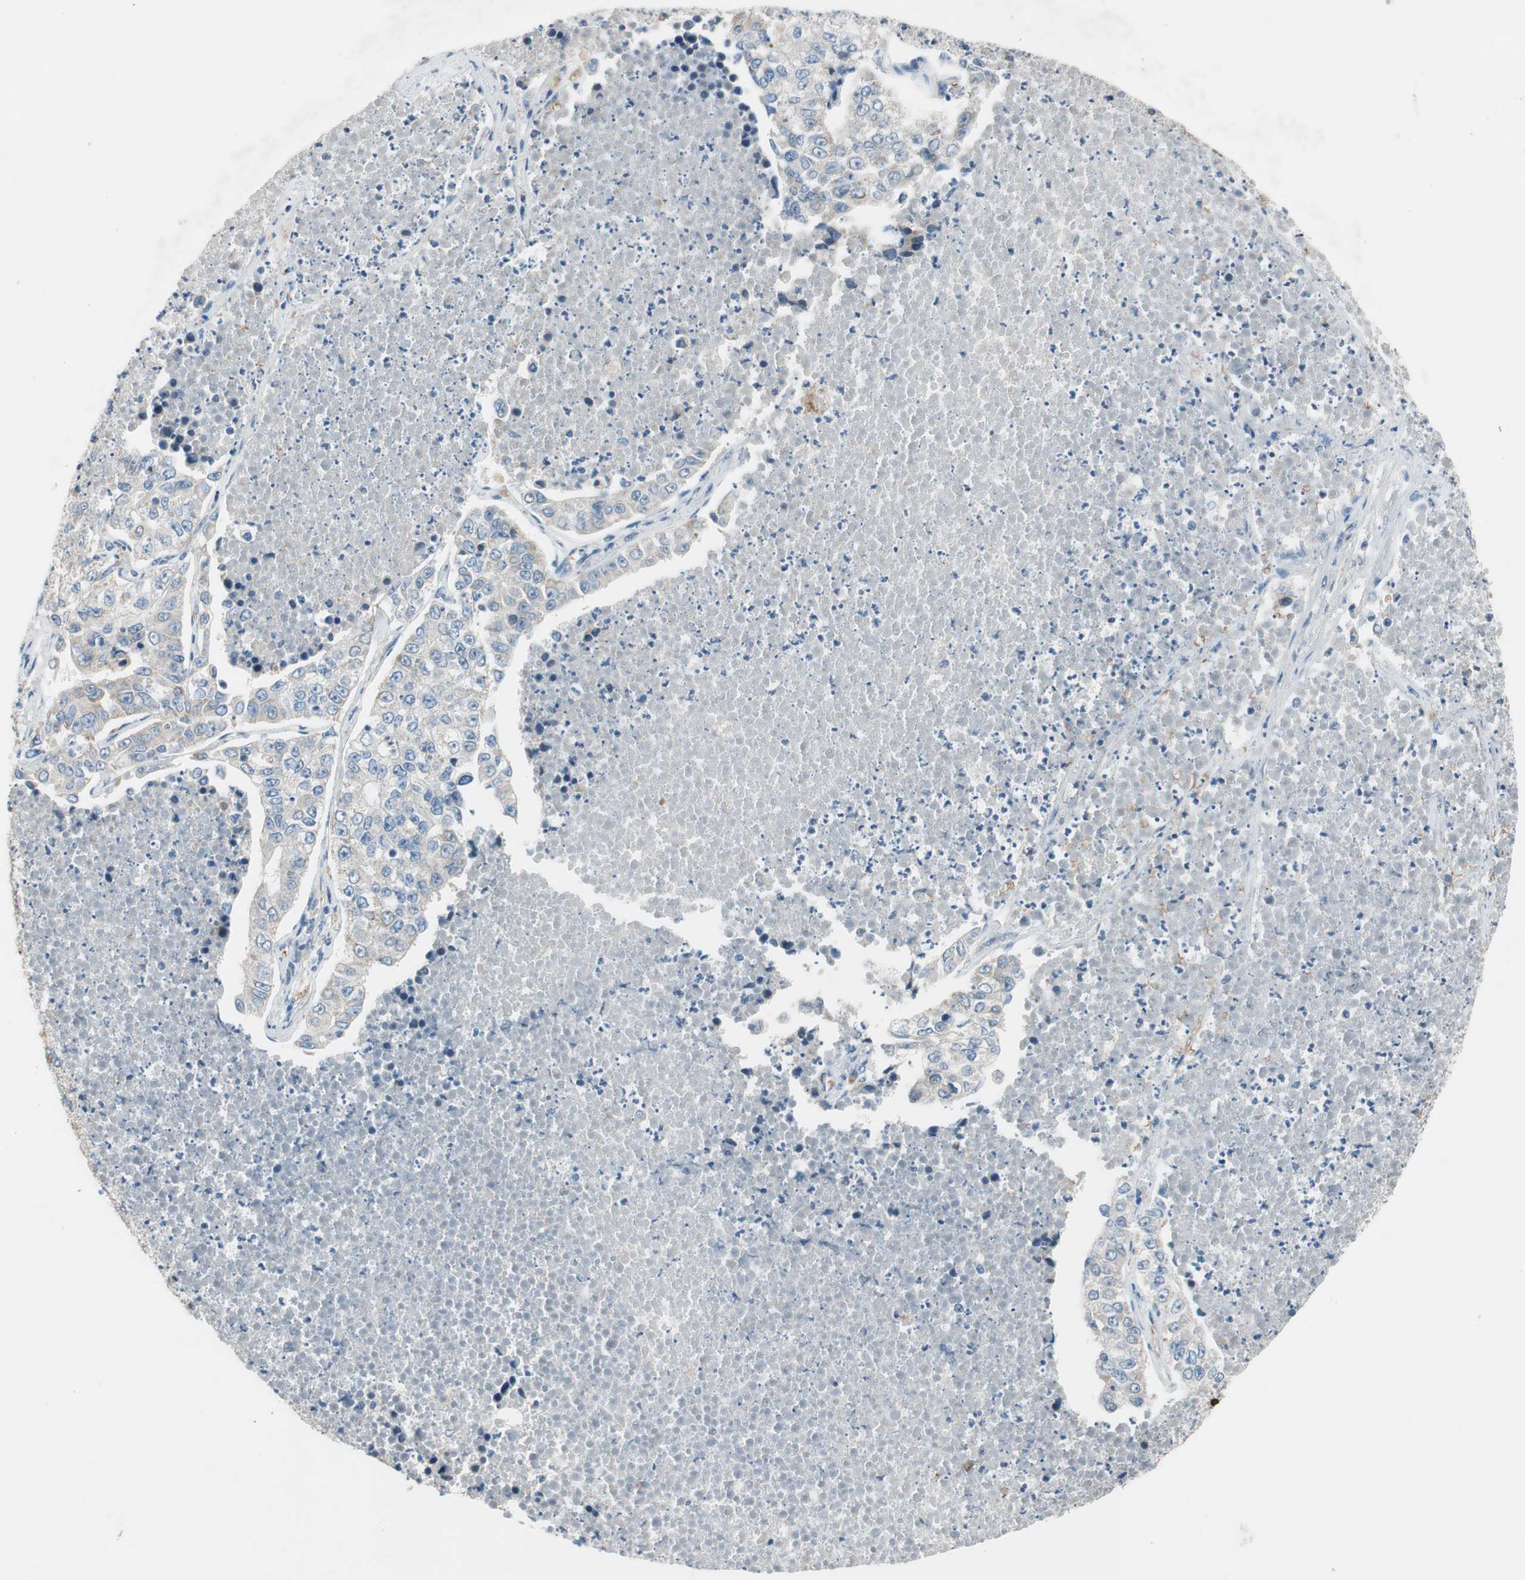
{"staining": {"intensity": "weak", "quantity": "<25%", "location": "cytoplasmic/membranous"}, "tissue": "lung cancer", "cell_type": "Tumor cells", "image_type": "cancer", "snomed": [{"axis": "morphology", "description": "Adenocarcinoma, NOS"}, {"axis": "topography", "description": "Lung"}], "caption": "This is a micrograph of IHC staining of lung cancer, which shows no expression in tumor cells. (IHC, brightfield microscopy, high magnification).", "gene": "GYPC", "patient": {"sex": "male", "age": 49}}